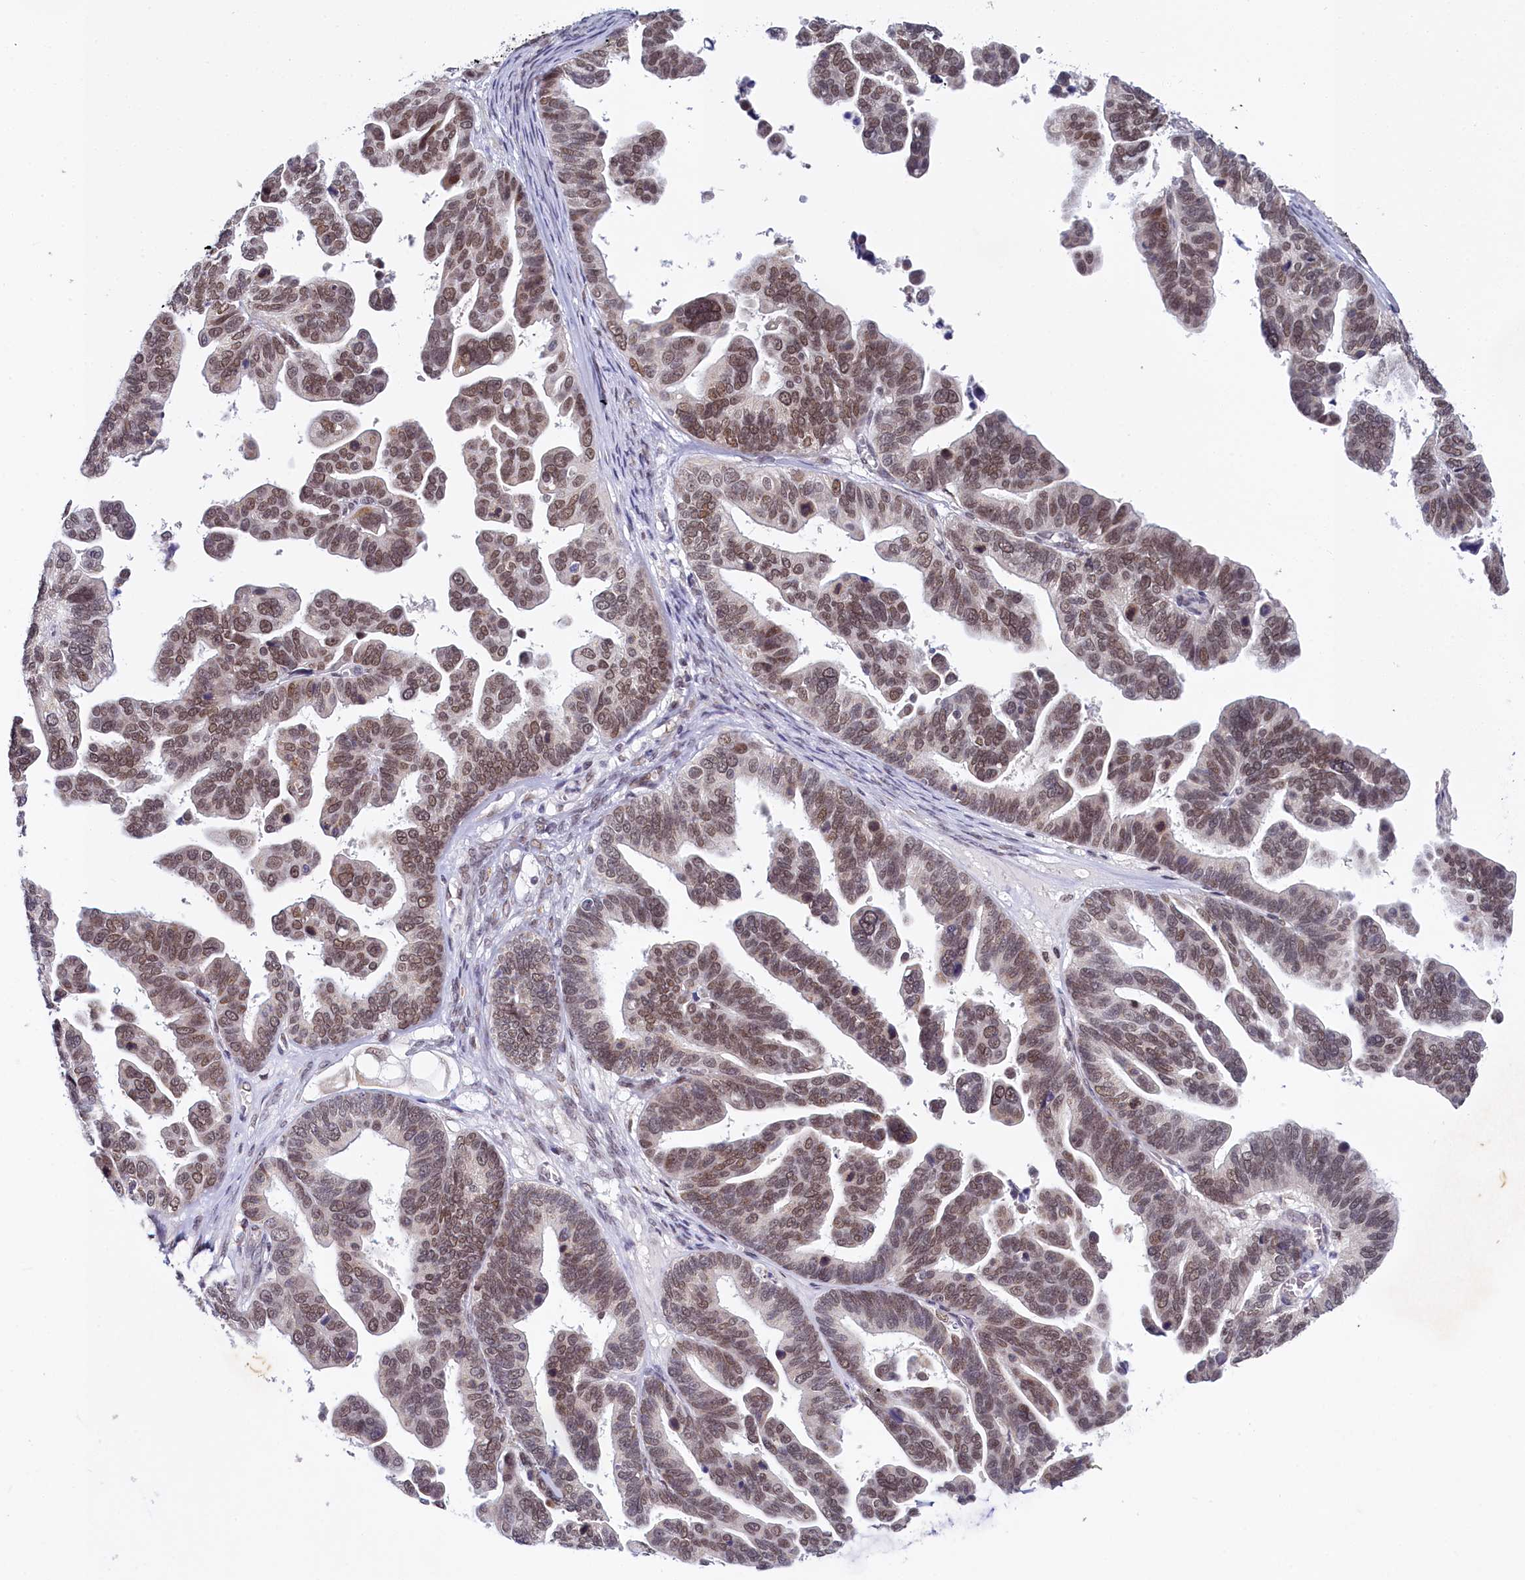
{"staining": {"intensity": "moderate", "quantity": ">75%", "location": "nuclear"}, "tissue": "ovarian cancer", "cell_type": "Tumor cells", "image_type": "cancer", "snomed": [{"axis": "morphology", "description": "Cystadenocarcinoma, serous, NOS"}, {"axis": "topography", "description": "Ovary"}], "caption": "Immunohistochemistry micrograph of neoplastic tissue: human ovarian cancer (serous cystadenocarcinoma) stained using immunohistochemistry (IHC) shows medium levels of moderate protein expression localized specifically in the nuclear of tumor cells, appearing as a nuclear brown color.", "gene": "PPHLN1", "patient": {"sex": "female", "age": 56}}